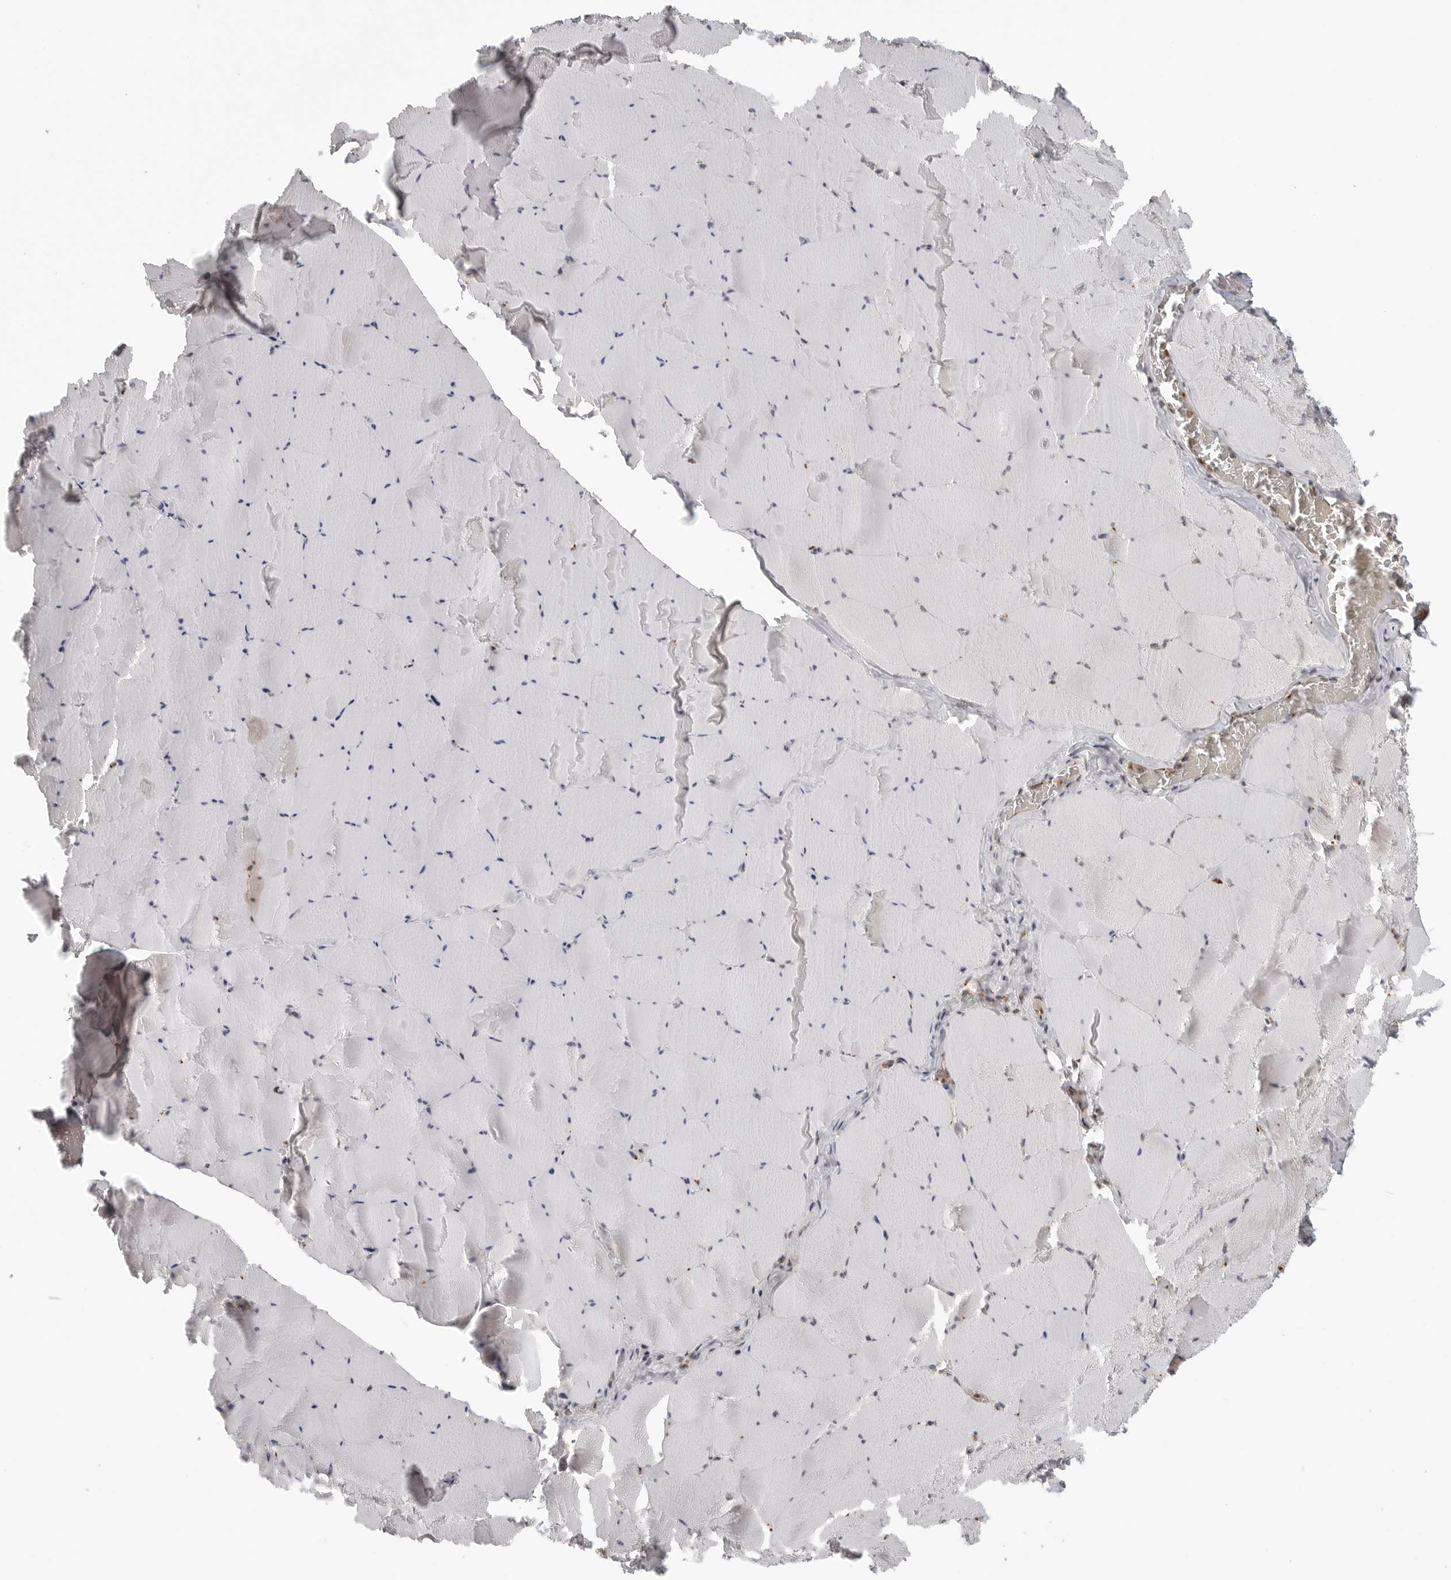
{"staining": {"intensity": "negative", "quantity": "none", "location": "none"}, "tissue": "skeletal muscle", "cell_type": "Myocytes", "image_type": "normal", "snomed": [{"axis": "morphology", "description": "Normal tissue, NOS"}, {"axis": "topography", "description": "Skeletal muscle"}], "caption": "DAB (3,3'-diaminobenzidine) immunohistochemical staining of unremarkable skeletal muscle reveals no significant positivity in myocytes.", "gene": "COPA", "patient": {"sex": "male", "age": 62}}